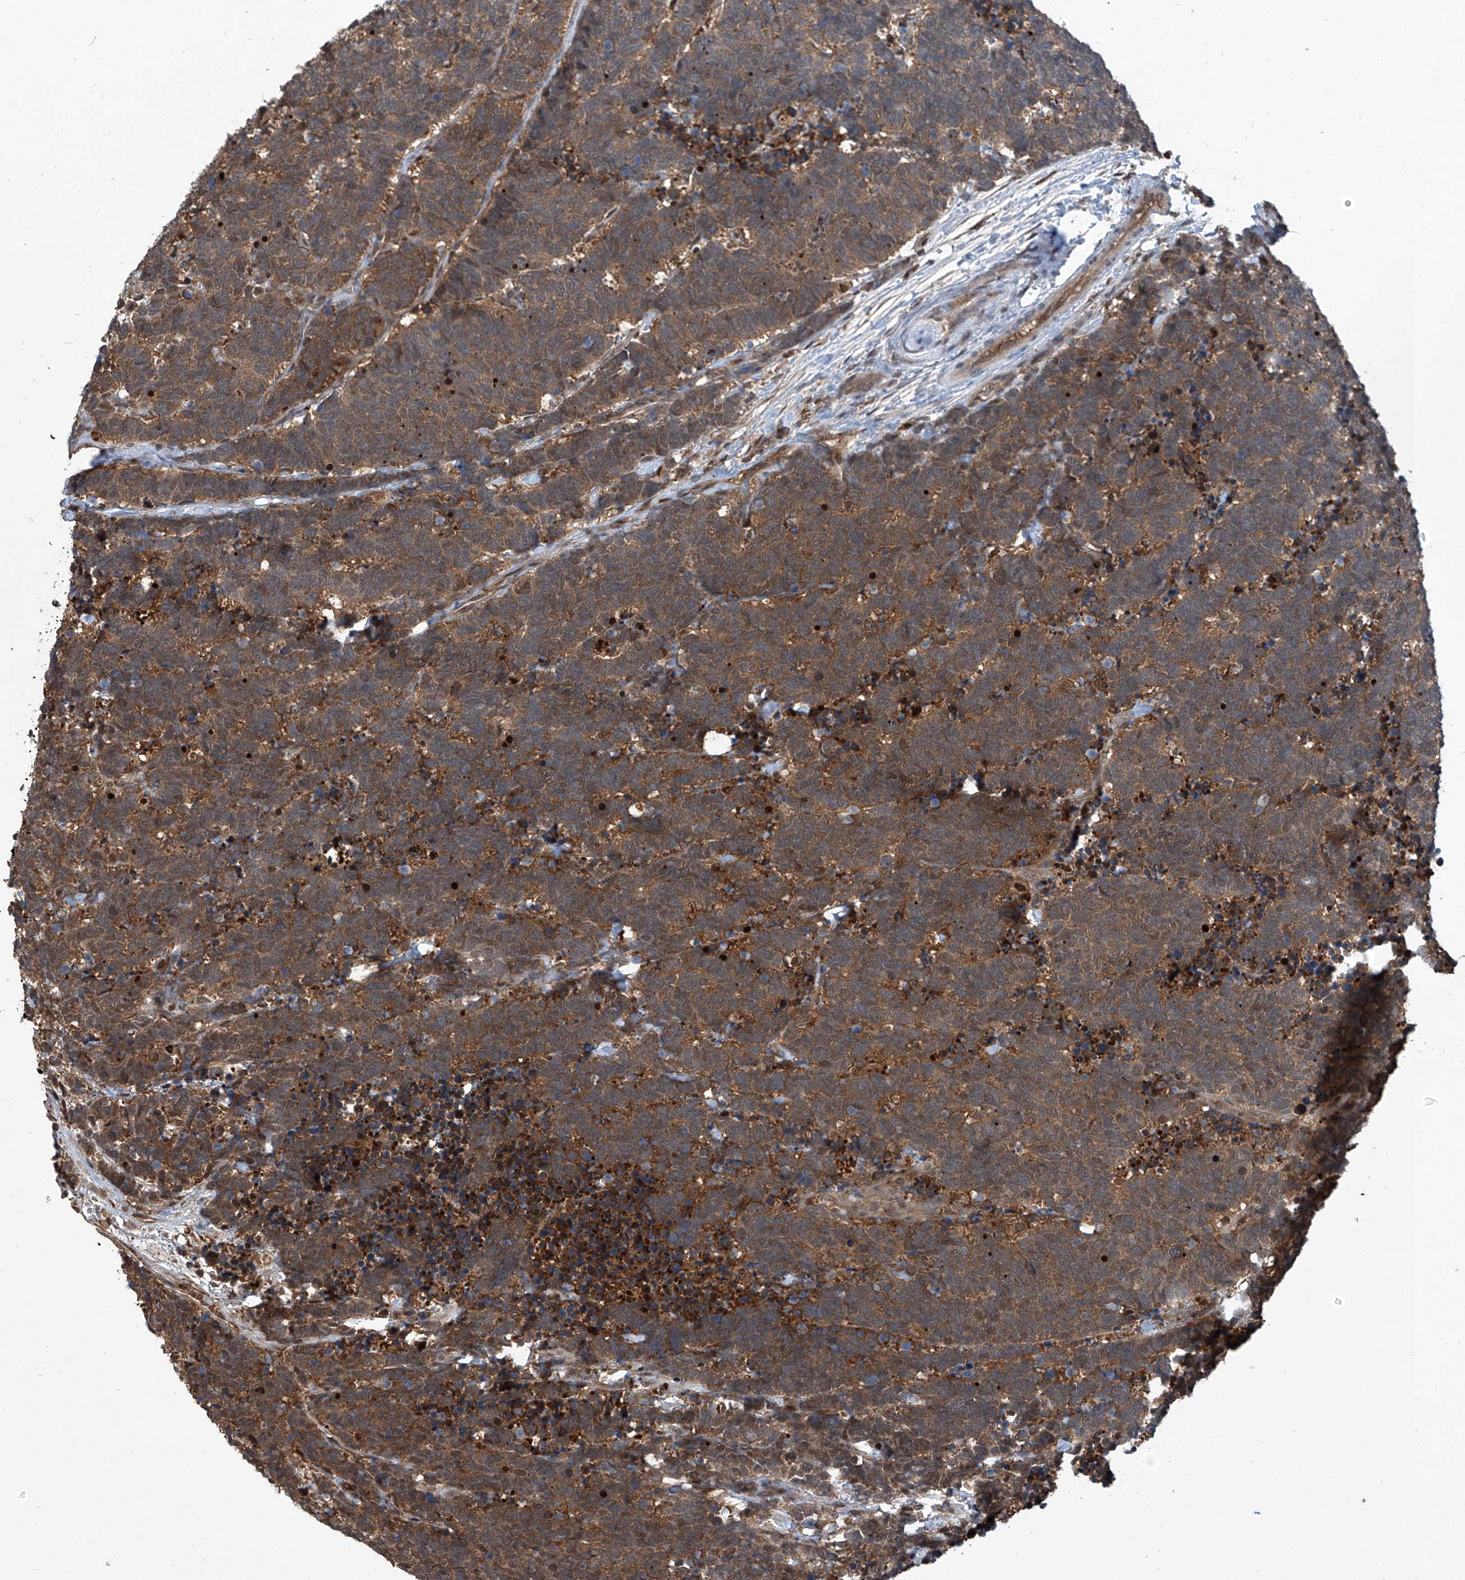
{"staining": {"intensity": "moderate", "quantity": ">75%", "location": "cytoplasmic/membranous"}, "tissue": "carcinoid", "cell_type": "Tumor cells", "image_type": "cancer", "snomed": [{"axis": "morphology", "description": "Carcinoma, NOS"}, {"axis": "morphology", "description": "Carcinoid, malignant, NOS"}, {"axis": "topography", "description": "Urinary bladder"}], "caption": "DAB immunohistochemical staining of human malignant carcinoid displays moderate cytoplasmic/membranous protein expression in approximately >75% of tumor cells. (DAB = brown stain, brightfield microscopy at high magnification).", "gene": "PSMB1", "patient": {"sex": "male", "age": 57}}